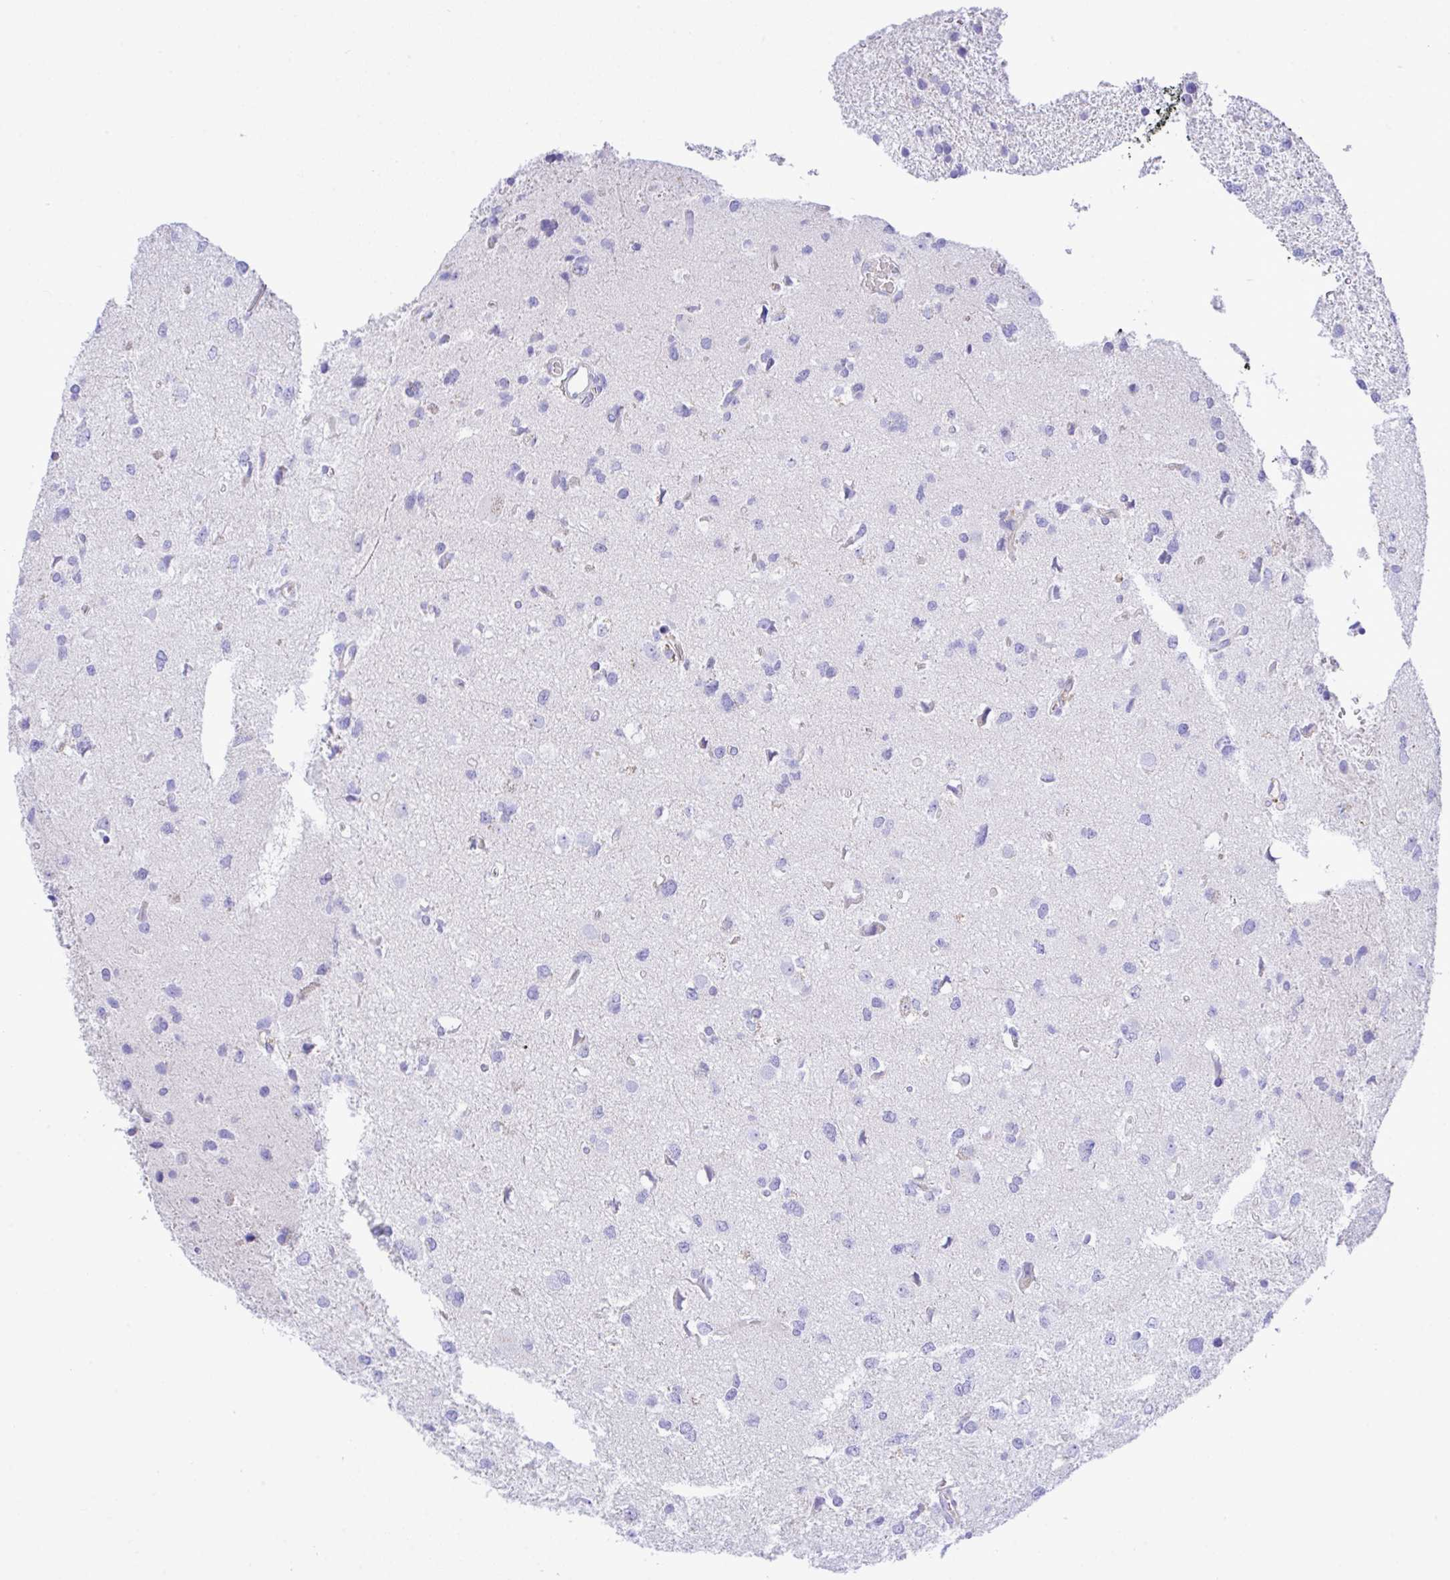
{"staining": {"intensity": "negative", "quantity": "none", "location": "none"}, "tissue": "glioma", "cell_type": "Tumor cells", "image_type": "cancer", "snomed": [{"axis": "morphology", "description": "Glioma, malignant, Low grade"}, {"axis": "topography", "description": "Brain"}], "caption": "The immunohistochemistry (IHC) histopathology image has no significant expression in tumor cells of glioma tissue.", "gene": "ZNF221", "patient": {"sex": "female", "age": 55}}